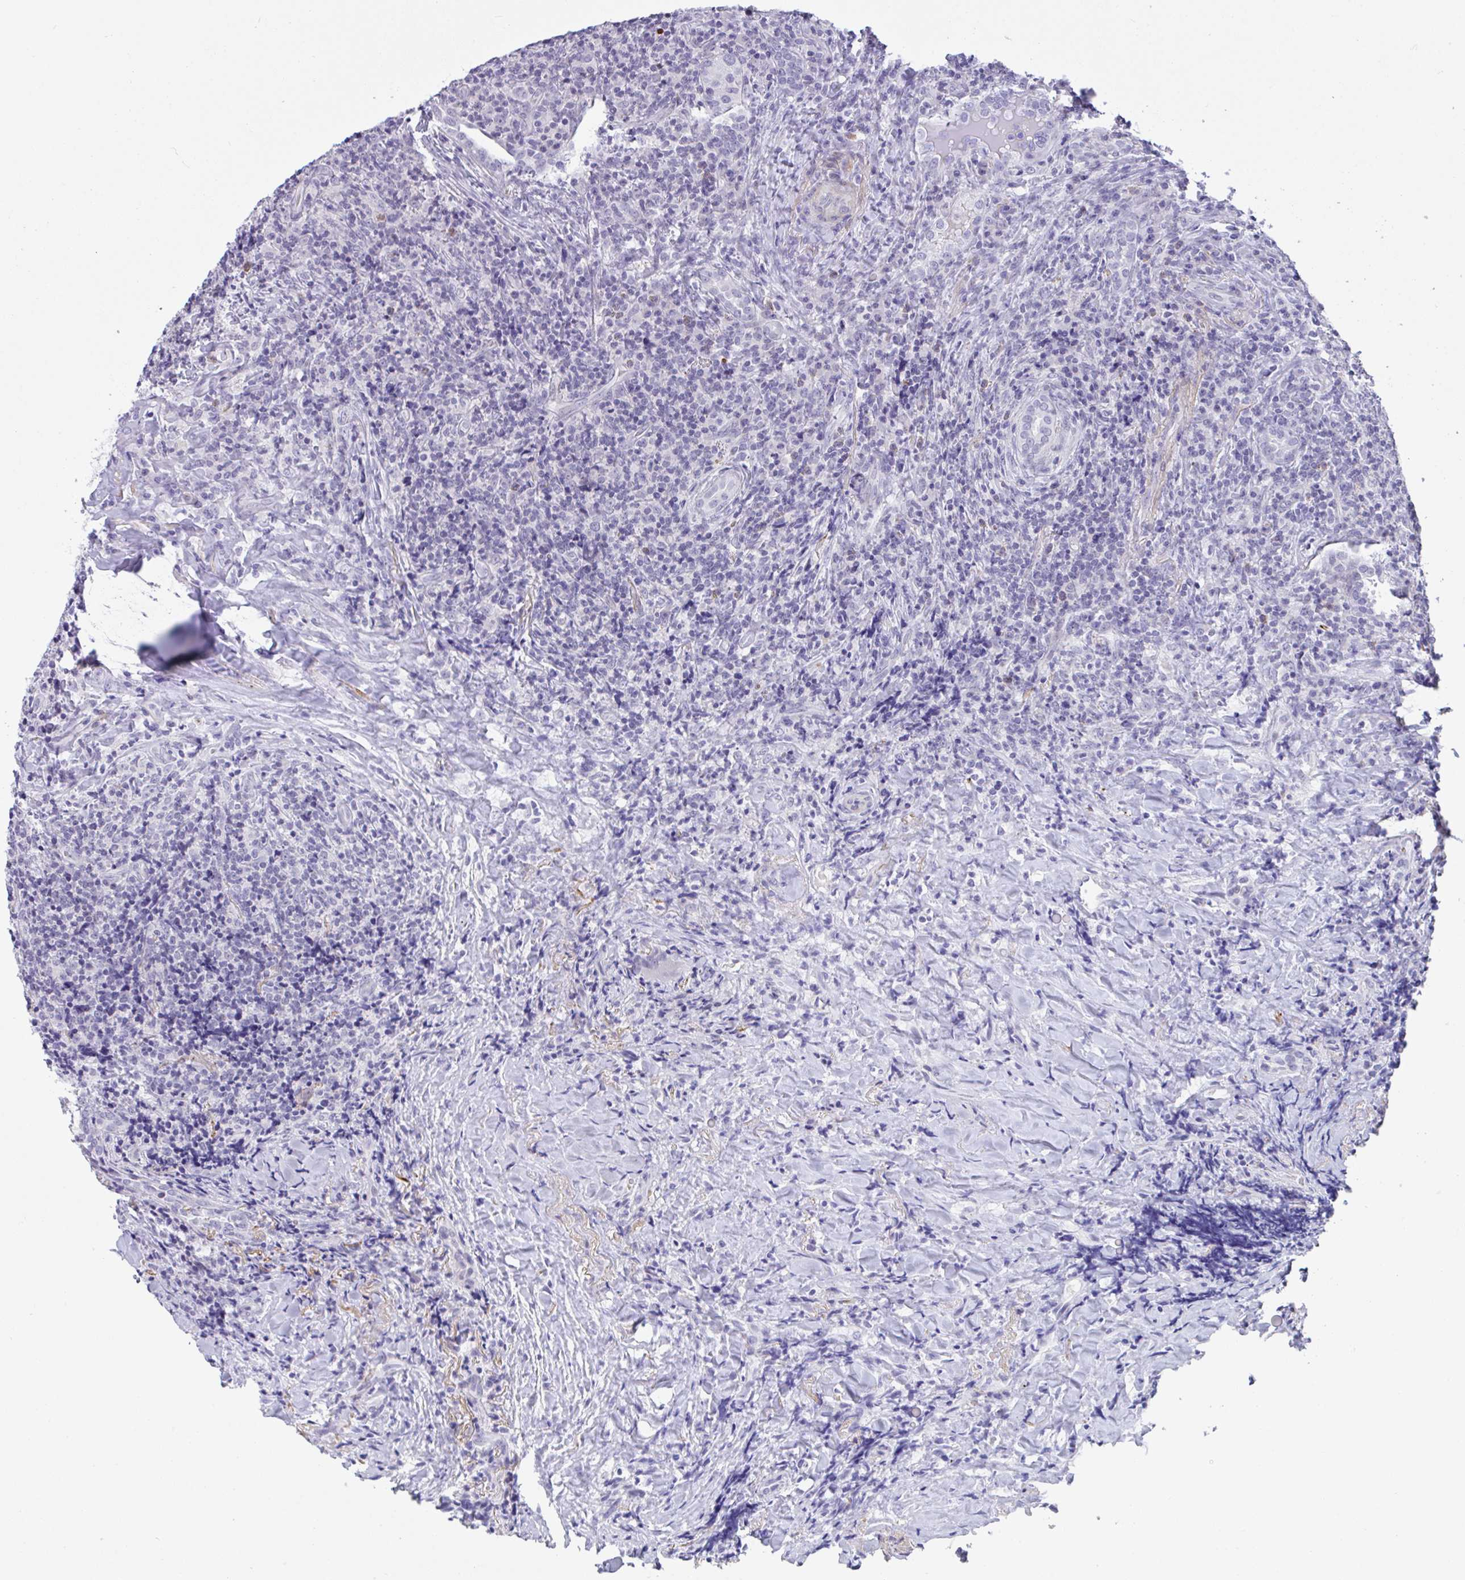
{"staining": {"intensity": "negative", "quantity": "none", "location": "none"}, "tissue": "lymphoma", "cell_type": "Tumor cells", "image_type": "cancer", "snomed": [{"axis": "morphology", "description": "Hodgkin's disease, NOS"}, {"axis": "topography", "description": "Lung"}], "caption": "Lymphoma was stained to show a protein in brown. There is no significant expression in tumor cells. (Stains: DAB immunohistochemistry with hematoxylin counter stain, Microscopy: brightfield microscopy at high magnification).", "gene": "KMT2E", "patient": {"sex": "male", "age": 17}}